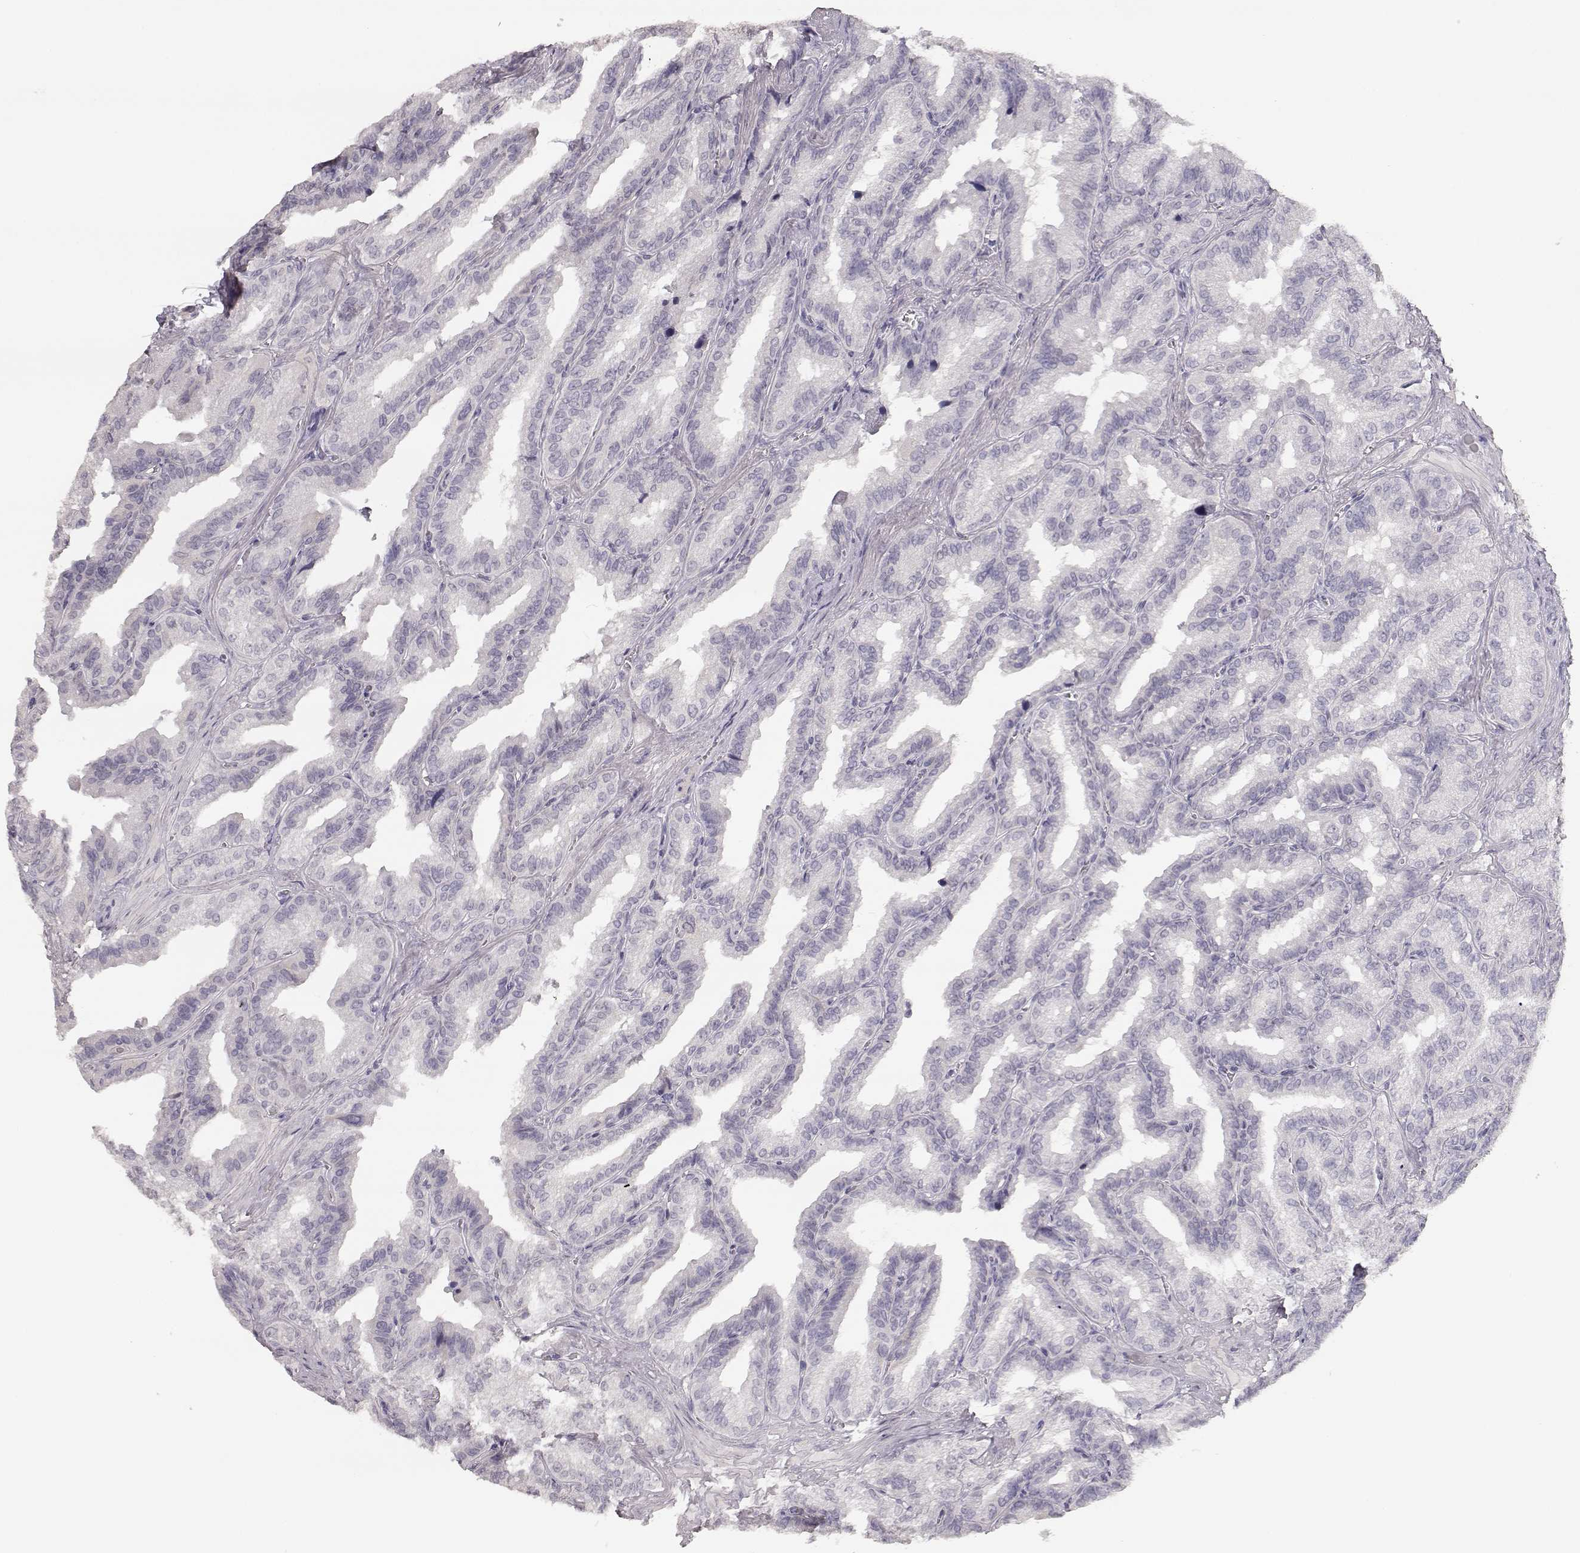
{"staining": {"intensity": "negative", "quantity": "none", "location": "none"}, "tissue": "seminal vesicle", "cell_type": "Glandular cells", "image_type": "normal", "snomed": [{"axis": "morphology", "description": "Normal tissue, NOS"}, {"axis": "topography", "description": "Seminal veicle"}], "caption": "The image reveals no staining of glandular cells in normal seminal vesicle. The staining is performed using DAB (3,3'-diaminobenzidine) brown chromogen with nuclei counter-stained in using hematoxylin.", "gene": "TKTL1", "patient": {"sex": "male", "age": 37}}